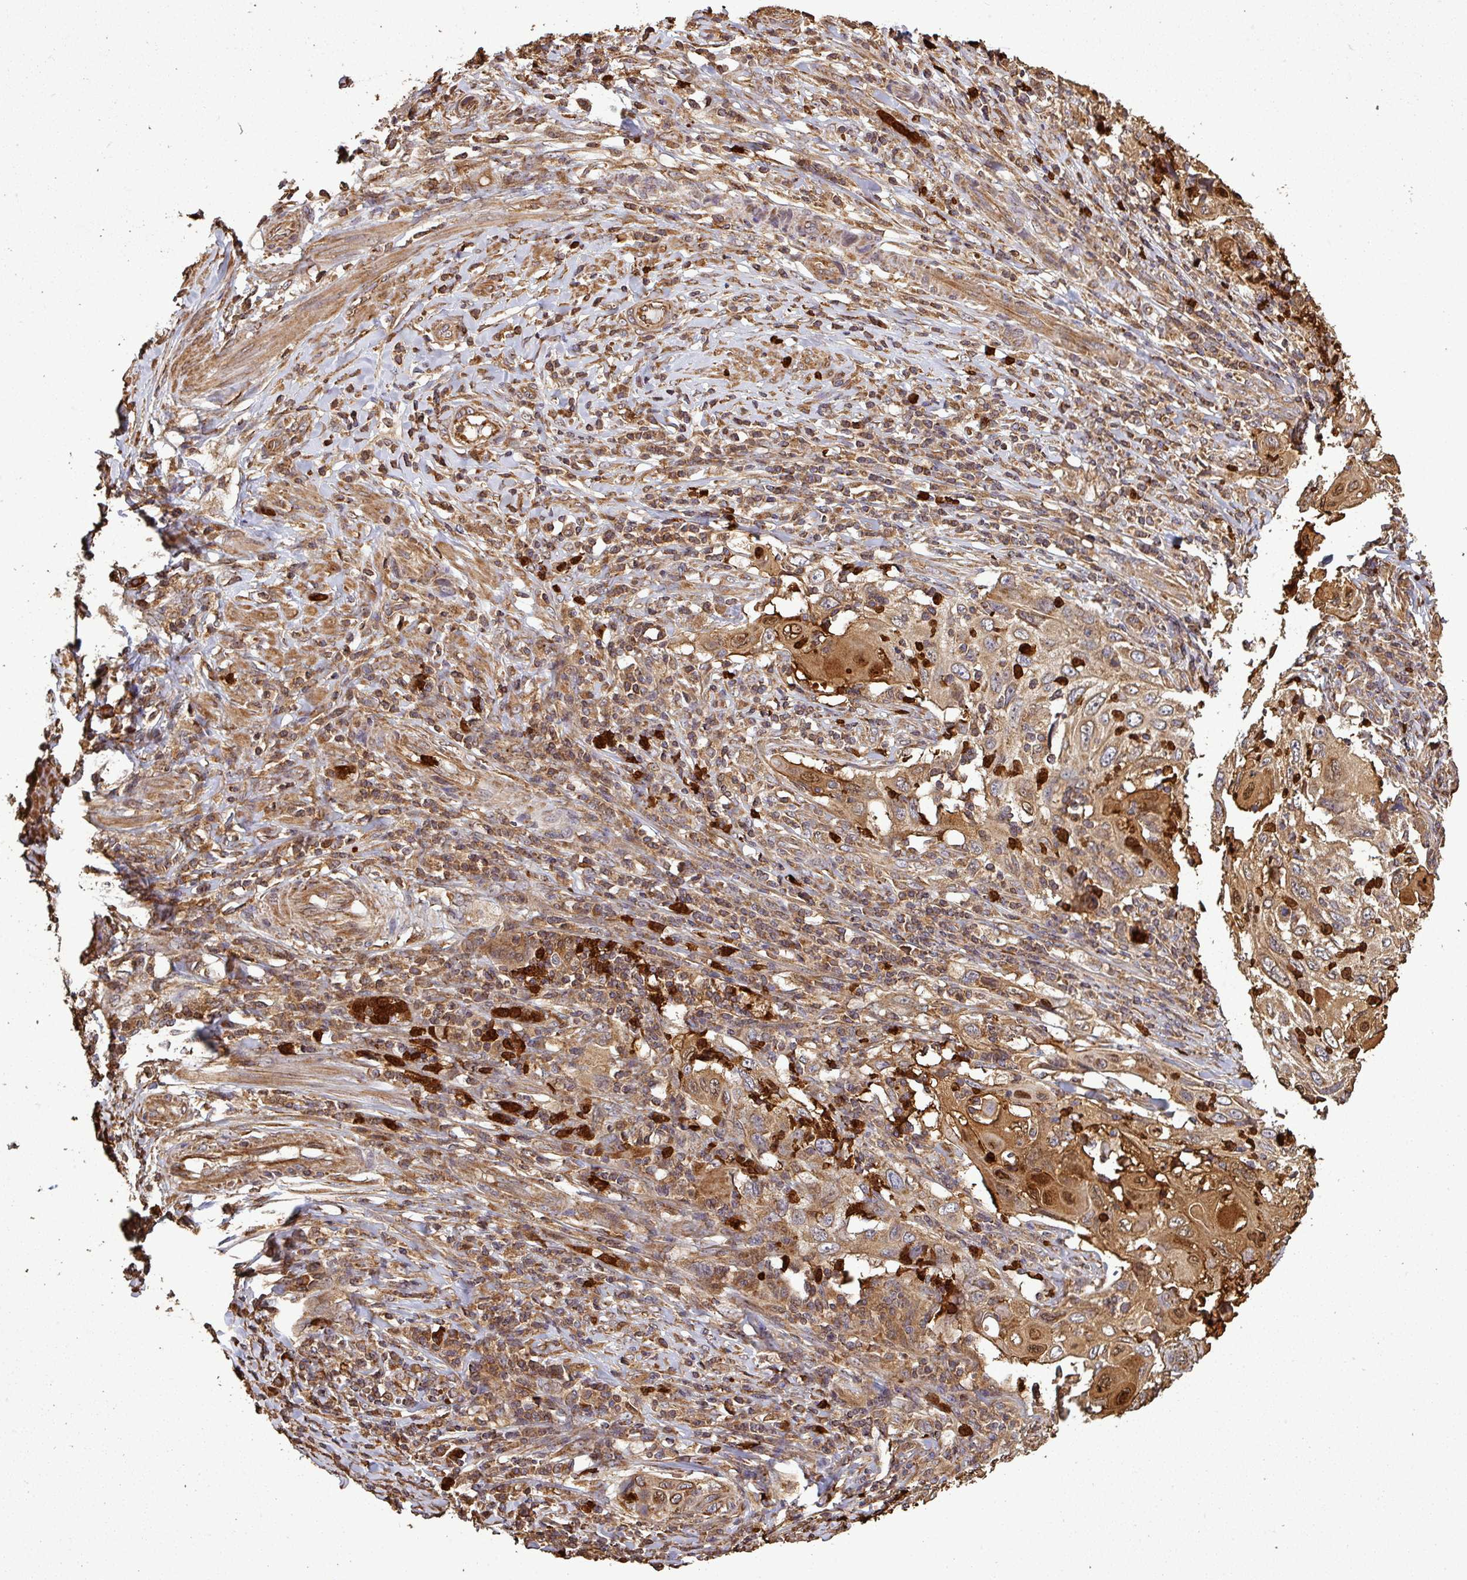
{"staining": {"intensity": "moderate", "quantity": ">75%", "location": "cytoplasmic/membranous,nuclear"}, "tissue": "cervical cancer", "cell_type": "Tumor cells", "image_type": "cancer", "snomed": [{"axis": "morphology", "description": "Squamous cell carcinoma, NOS"}, {"axis": "topography", "description": "Cervix"}], "caption": "High-magnification brightfield microscopy of squamous cell carcinoma (cervical) stained with DAB (3,3'-diaminobenzidine) (brown) and counterstained with hematoxylin (blue). tumor cells exhibit moderate cytoplasmic/membranous and nuclear expression is present in approximately>75% of cells.", "gene": "PLEKHM1", "patient": {"sex": "female", "age": 70}}